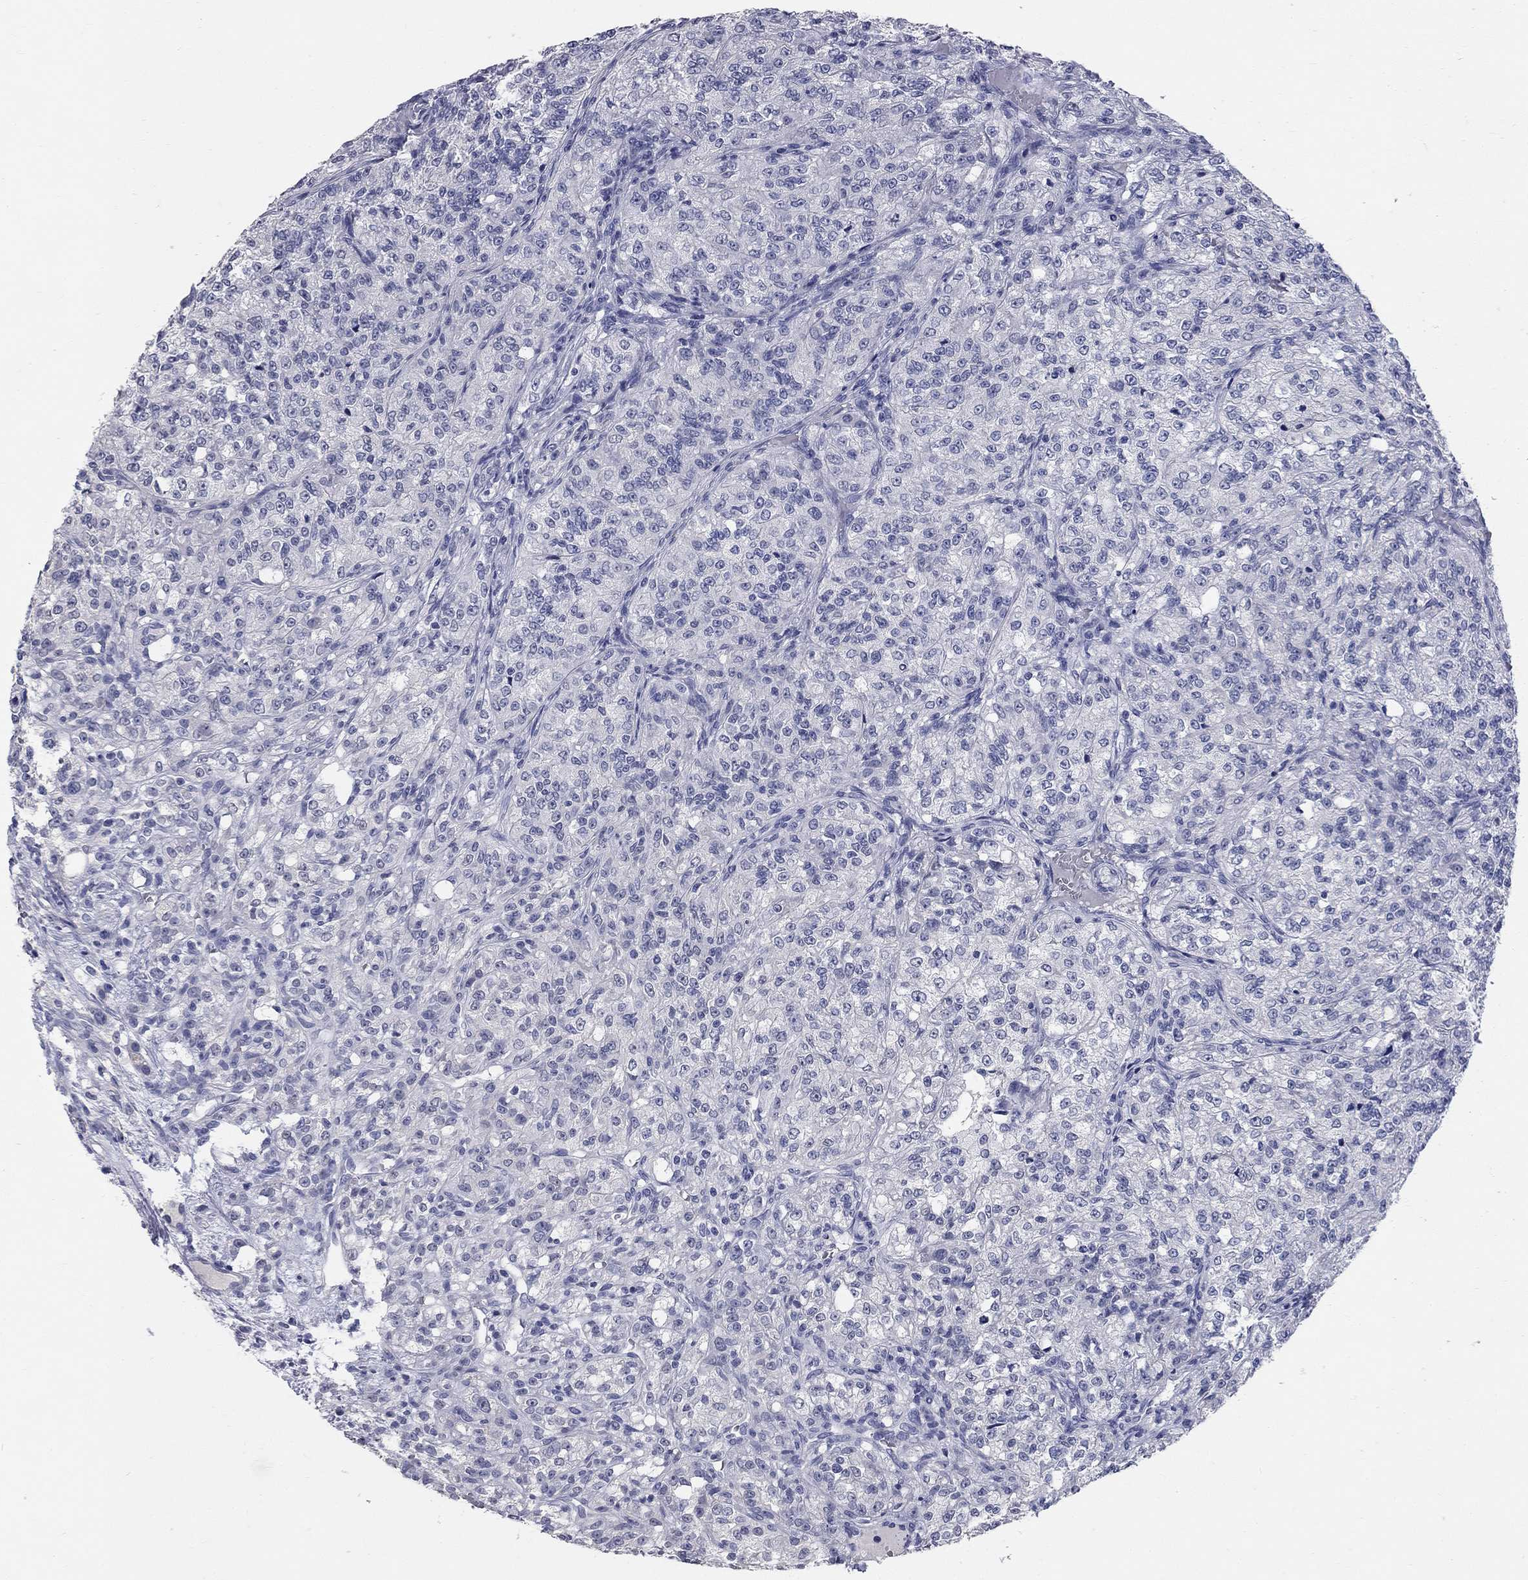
{"staining": {"intensity": "negative", "quantity": "none", "location": "none"}, "tissue": "renal cancer", "cell_type": "Tumor cells", "image_type": "cancer", "snomed": [{"axis": "morphology", "description": "Adenocarcinoma, NOS"}, {"axis": "topography", "description": "Kidney"}], "caption": "This image is of adenocarcinoma (renal) stained with immunohistochemistry (IHC) to label a protein in brown with the nuclei are counter-stained blue. There is no positivity in tumor cells.", "gene": "SYT12", "patient": {"sex": "female", "age": 63}}